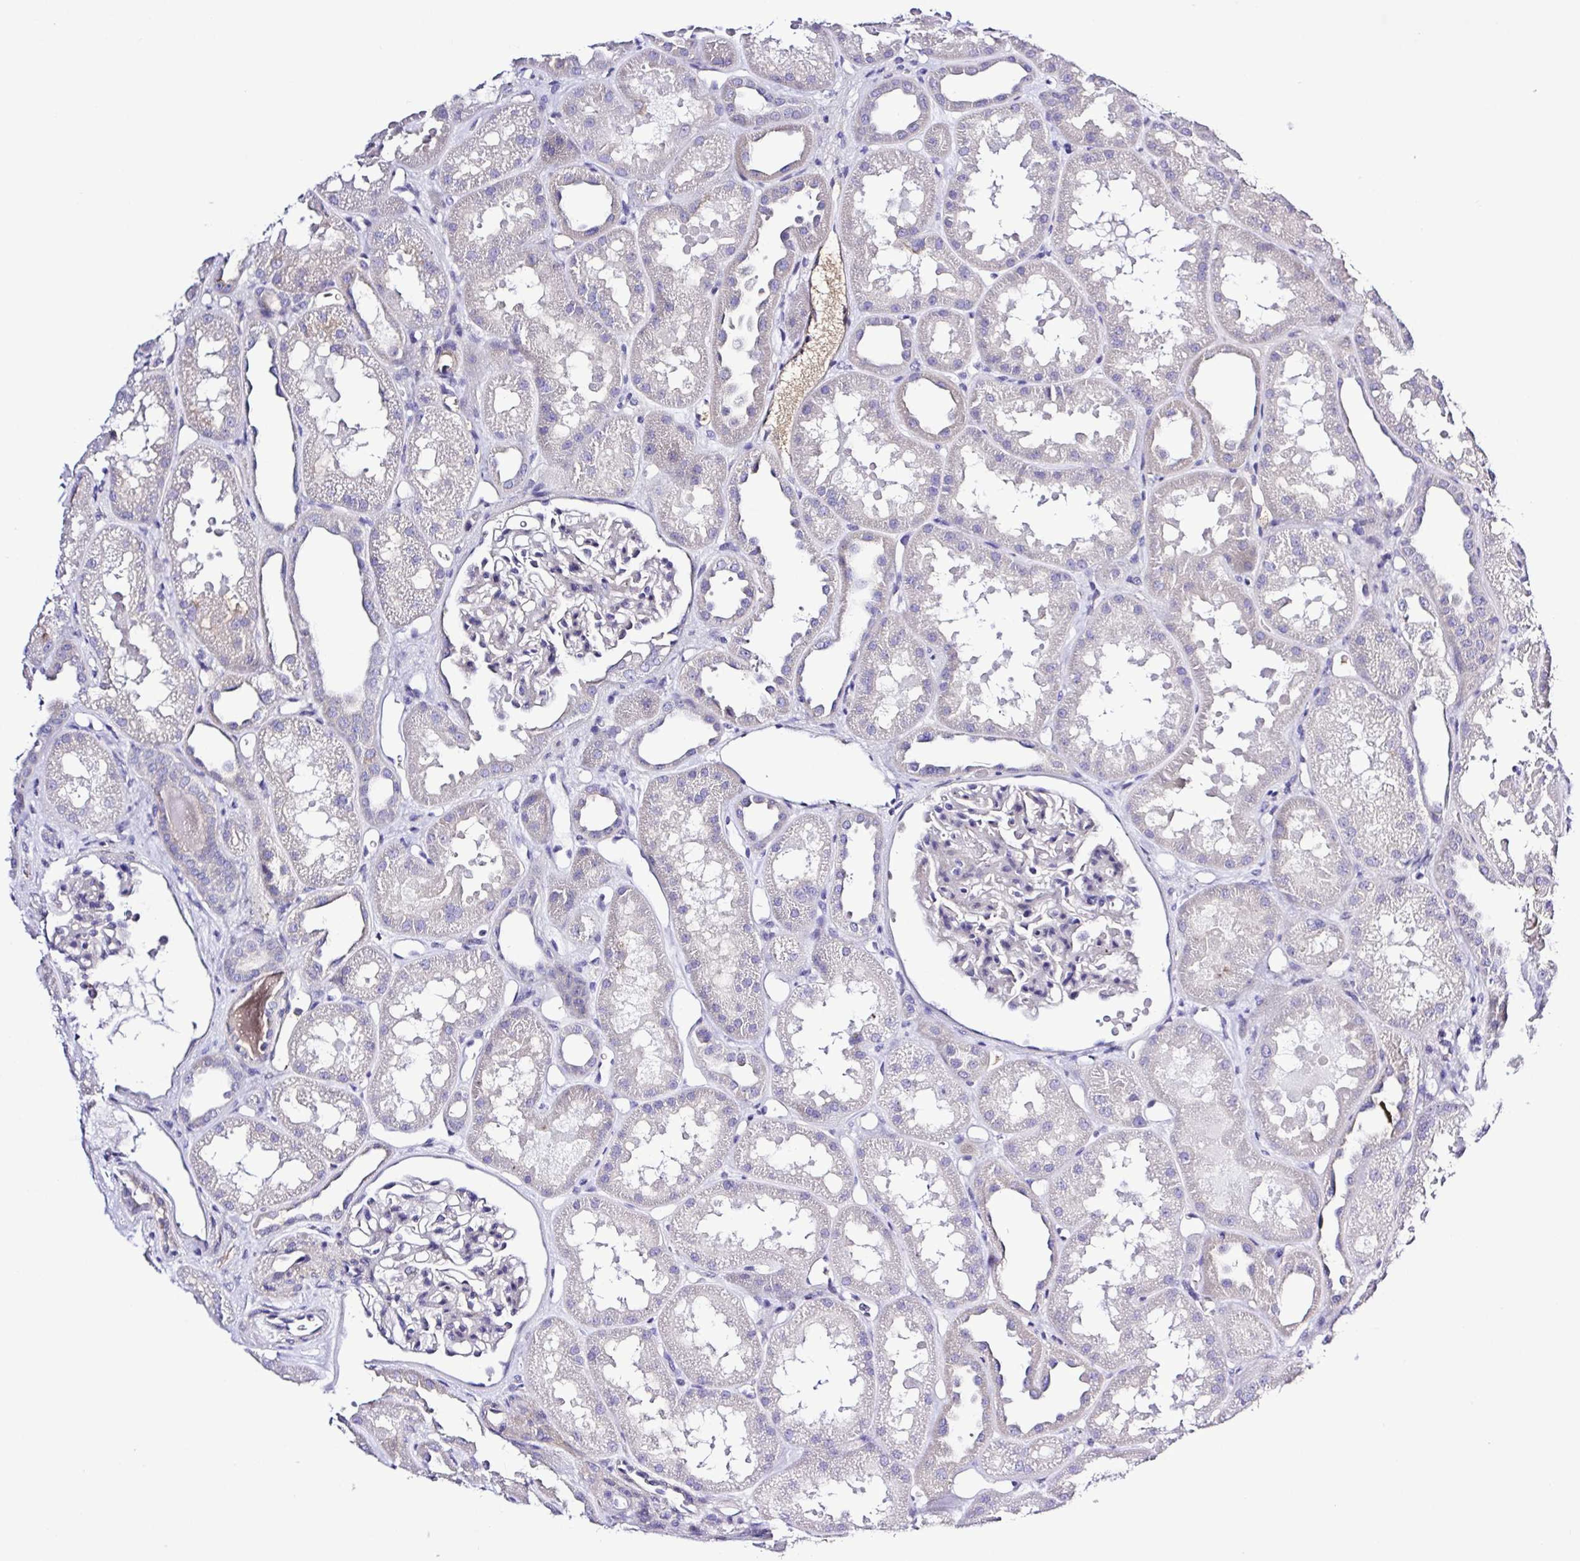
{"staining": {"intensity": "negative", "quantity": "none", "location": "none"}, "tissue": "kidney", "cell_type": "Cells in glomeruli", "image_type": "normal", "snomed": [{"axis": "morphology", "description": "Normal tissue, NOS"}, {"axis": "topography", "description": "Kidney"}], "caption": "Kidney stained for a protein using immunohistochemistry (IHC) shows no expression cells in glomeruli.", "gene": "GABBR2", "patient": {"sex": "male", "age": 61}}